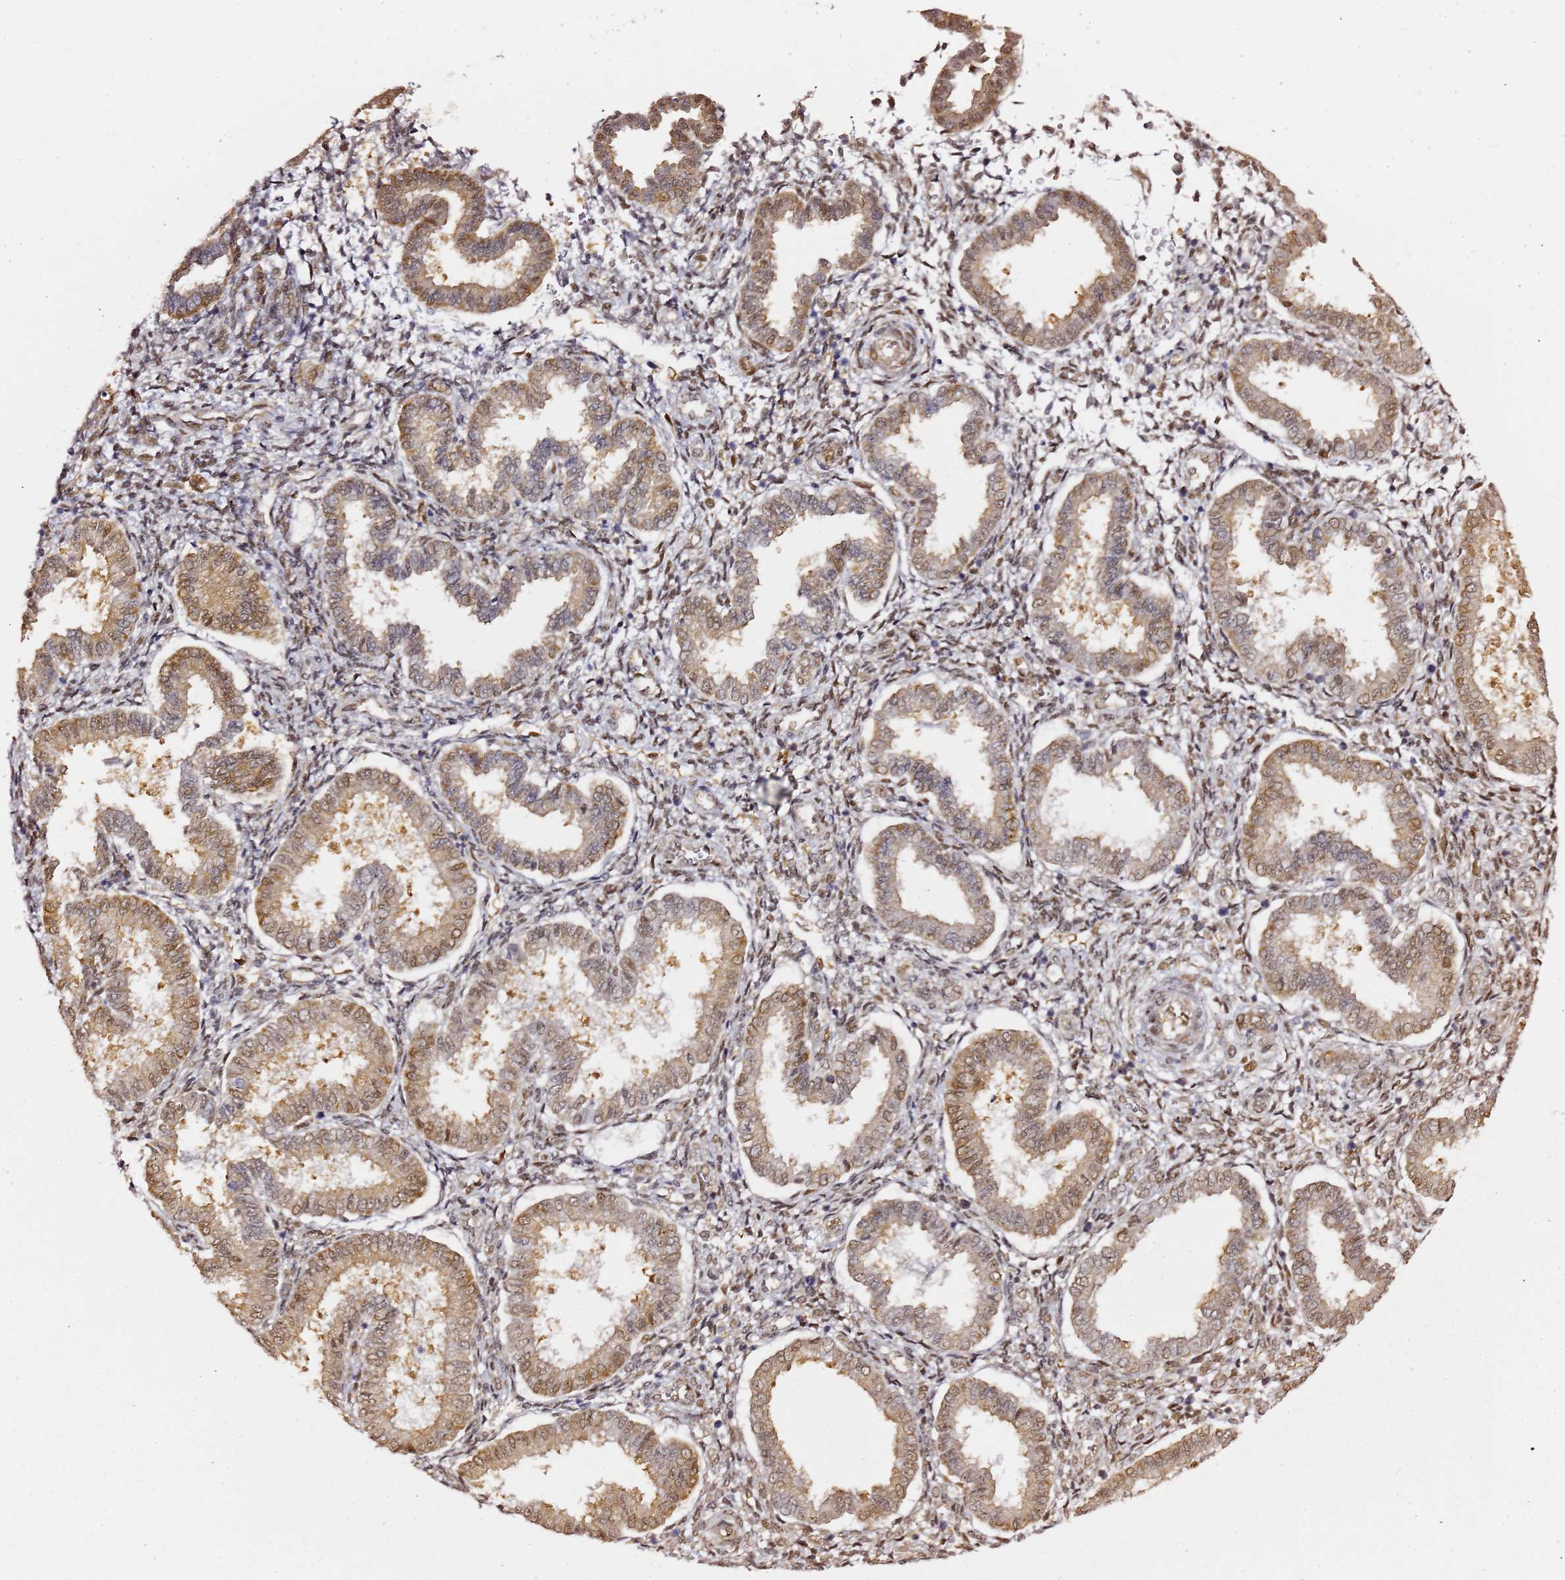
{"staining": {"intensity": "moderate", "quantity": "25%-75%", "location": "cytoplasmic/membranous,nuclear"}, "tissue": "endometrium", "cell_type": "Cells in endometrial stroma", "image_type": "normal", "snomed": [{"axis": "morphology", "description": "Normal tissue, NOS"}, {"axis": "topography", "description": "Endometrium"}], "caption": "IHC image of benign endometrium: human endometrium stained using immunohistochemistry (IHC) shows medium levels of moderate protein expression localized specifically in the cytoplasmic/membranous,nuclear of cells in endometrial stroma, appearing as a cytoplasmic/membranous,nuclear brown color.", "gene": "PSMD4", "patient": {"sex": "female", "age": 24}}